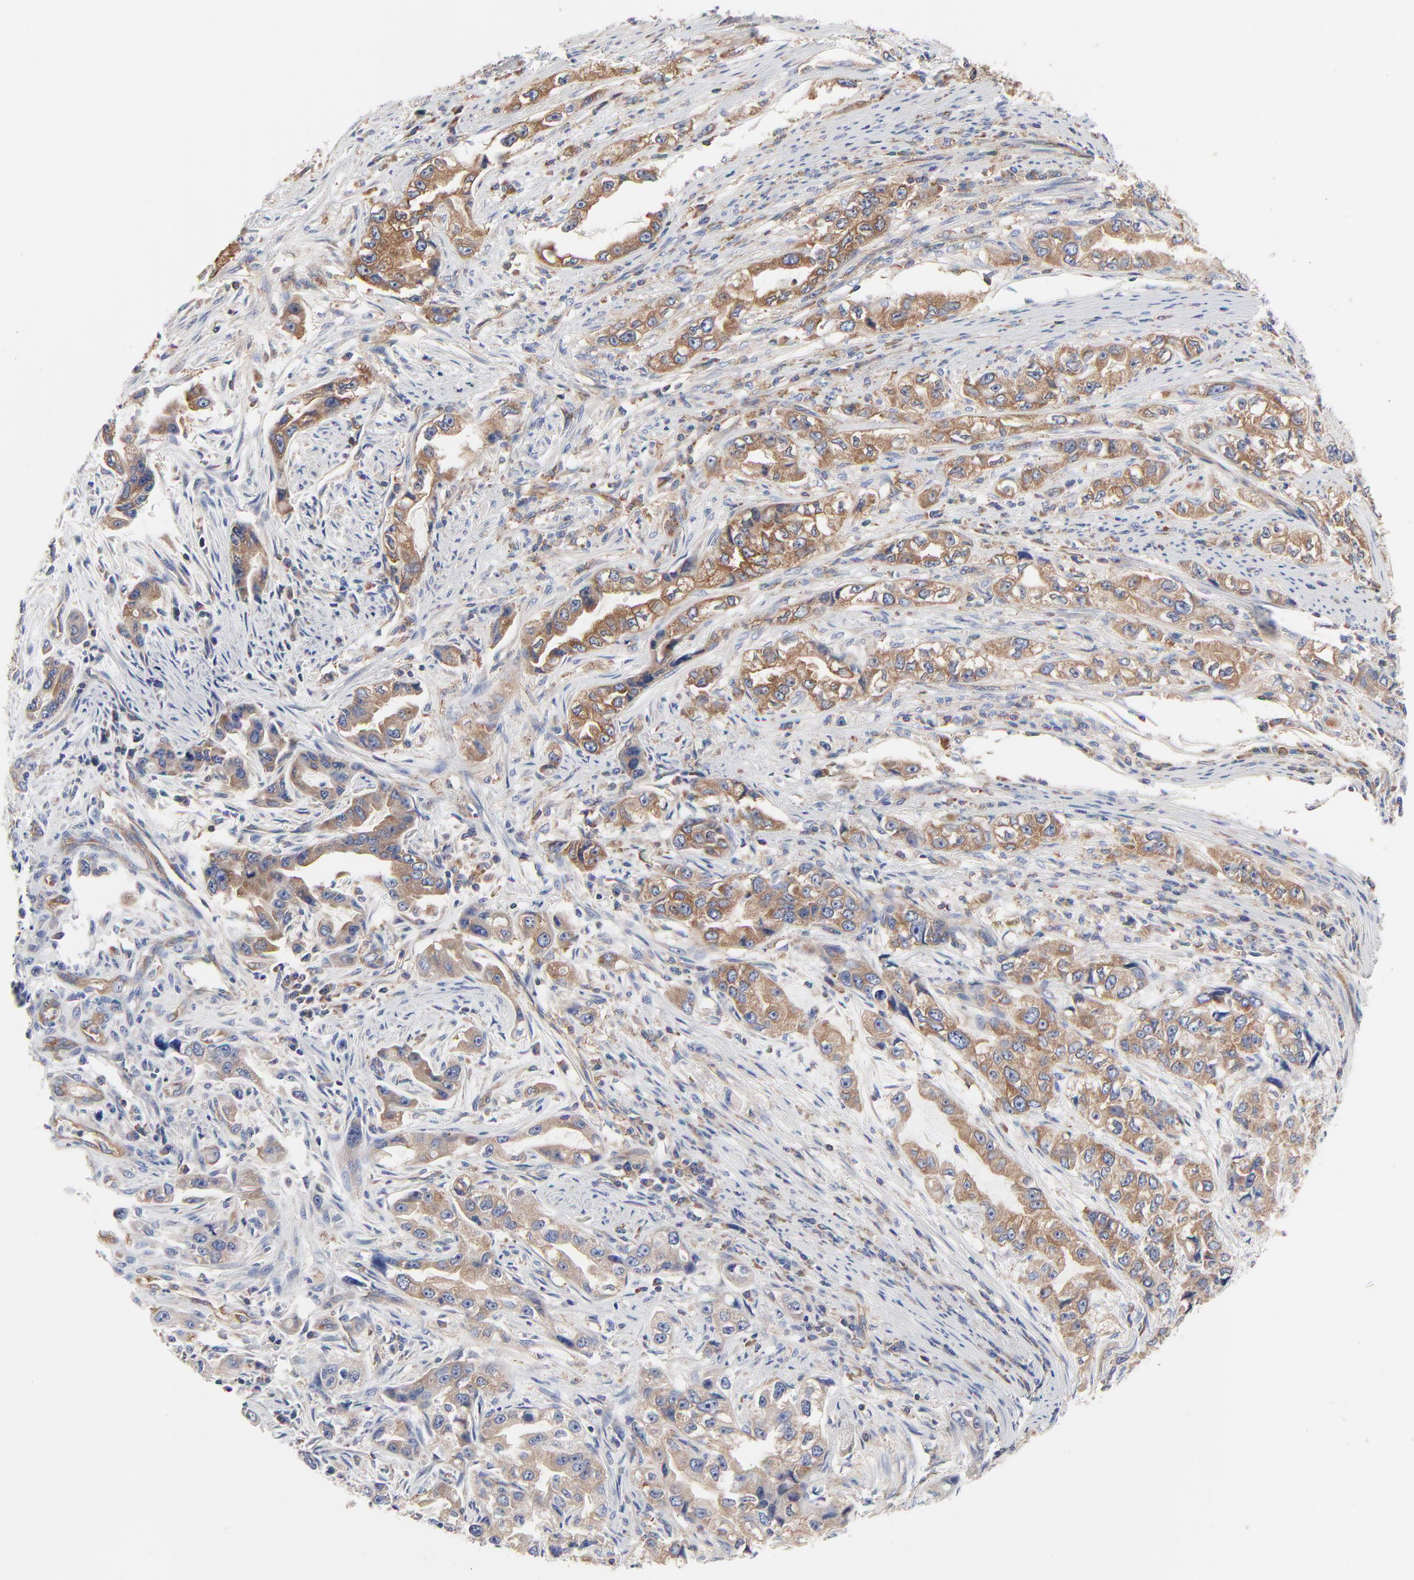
{"staining": {"intensity": "moderate", "quantity": ">75%", "location": "cytoplasmic/membranous"}, "tissue": "stomach cancer", "cell_type": "Tumor cells", "image_type": "cancer", "snomed": [{"axis": "morphology", "description": "Adenocarcinoma, NOS"}, {"axis": "topography", "description": "Stomach, lower"}], "caption": "This is a micrograph of immunohistochemistry staining of adenocarcinoma (stomach), which shows moderate expression in the cytoplasmic/membranous of tumor cells.", "gene": "CD2AP", "patient": {"sex": "female", "age": 93}}